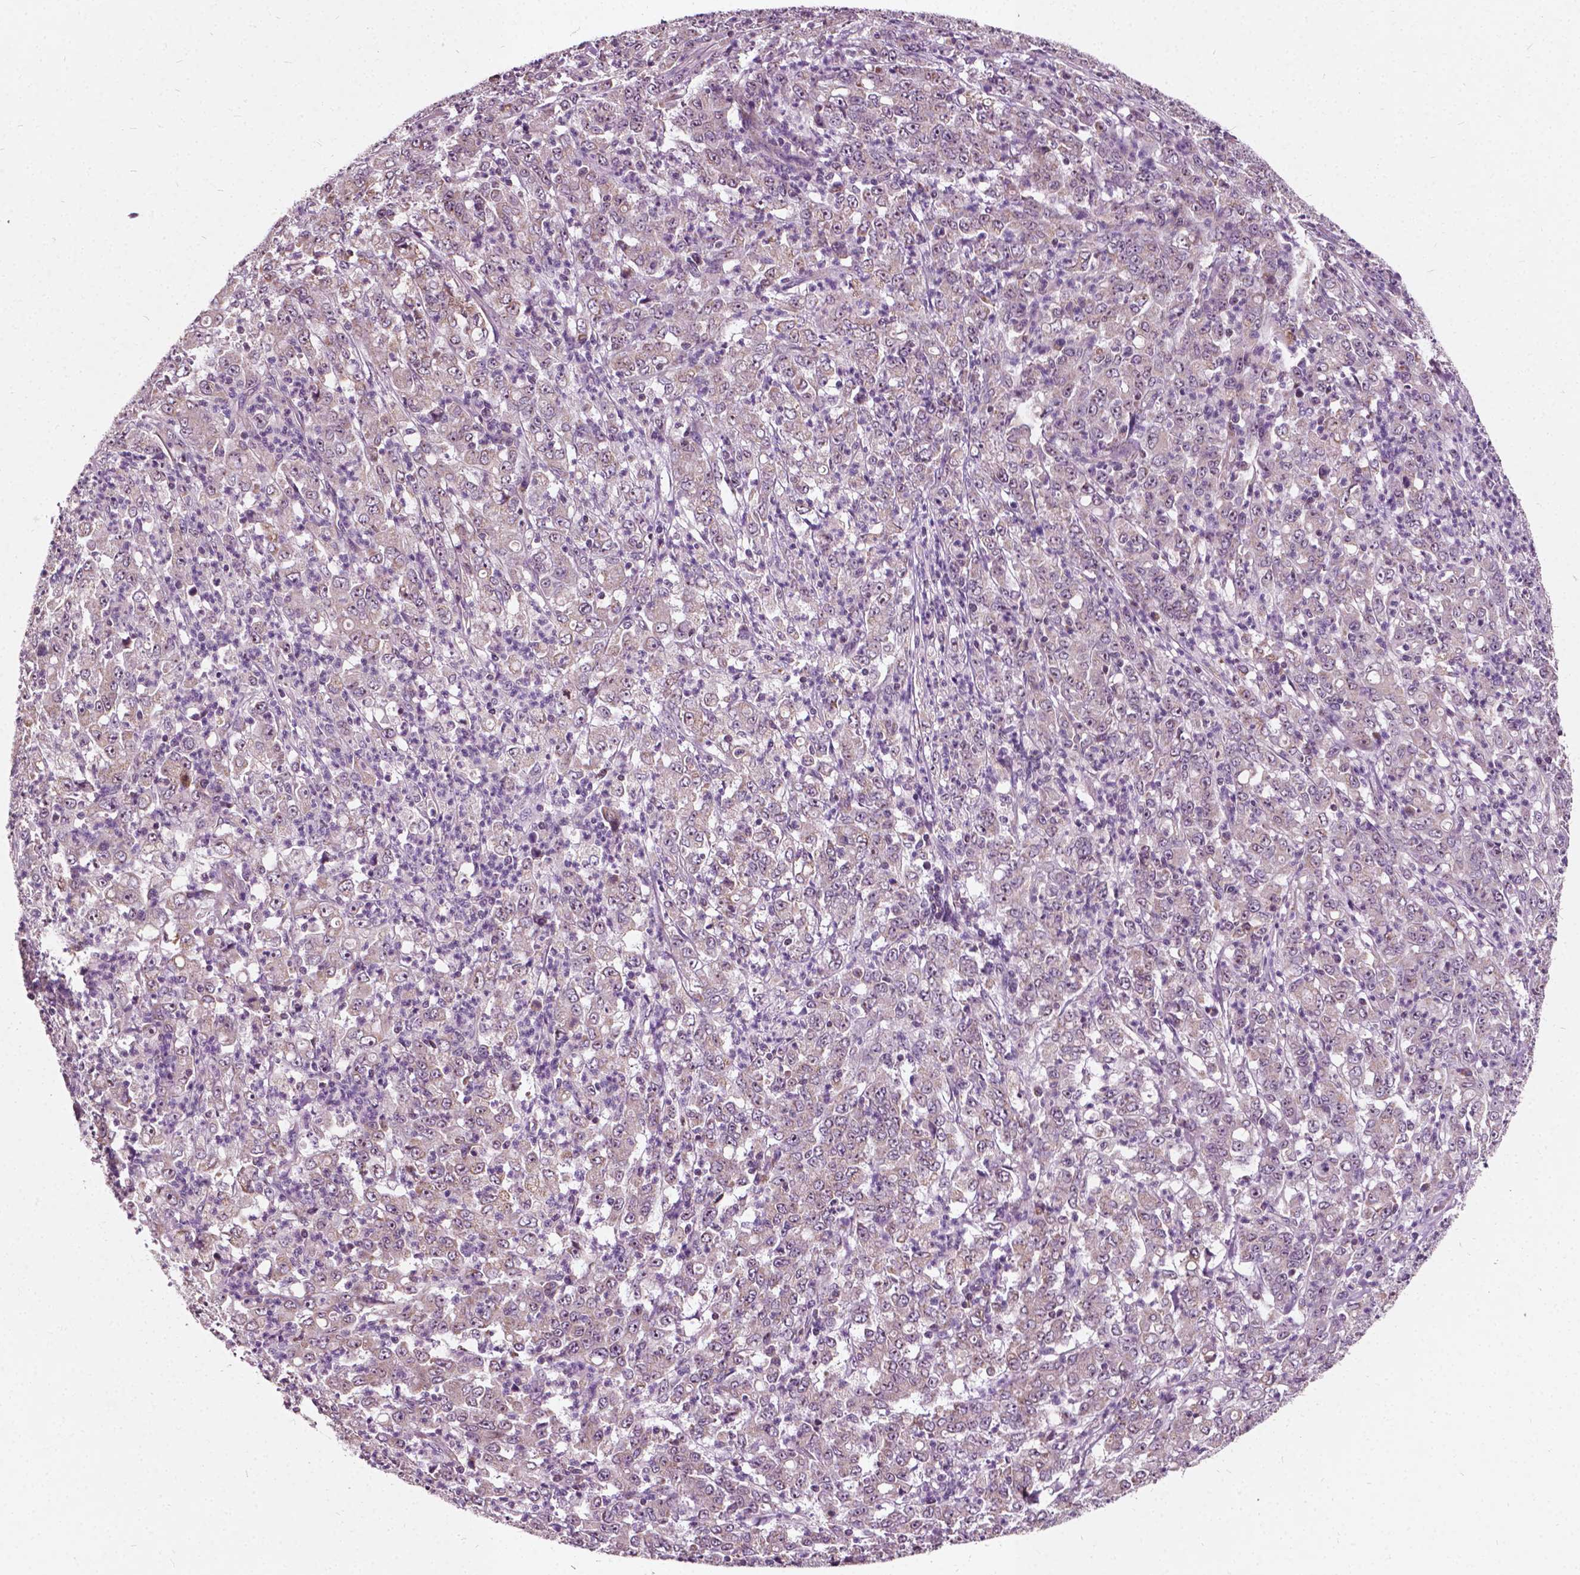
{"staining": {"intensity": "weak", "quantity": ">75%", "location": "cytoplasmic/membranous,nuclear"}, "tissue": "stomach cancer", "cell_type": "Tumor cells", "image_type": "cancer", "snomed": [{"axis": "morphology", "description": "Adenocarcinoma, NOS"}, {"axis": "topography", "description": "Stomach, lower"}], "caption": "There is low levels of weak cytoplasmic/membranous and nuclear expression in tumor cells of stomach cancer, as demonstrated by immunohistochemical staining (brown color).", "gene": "ODF3L2", "patient": {"sex": "female", "age": 71}}